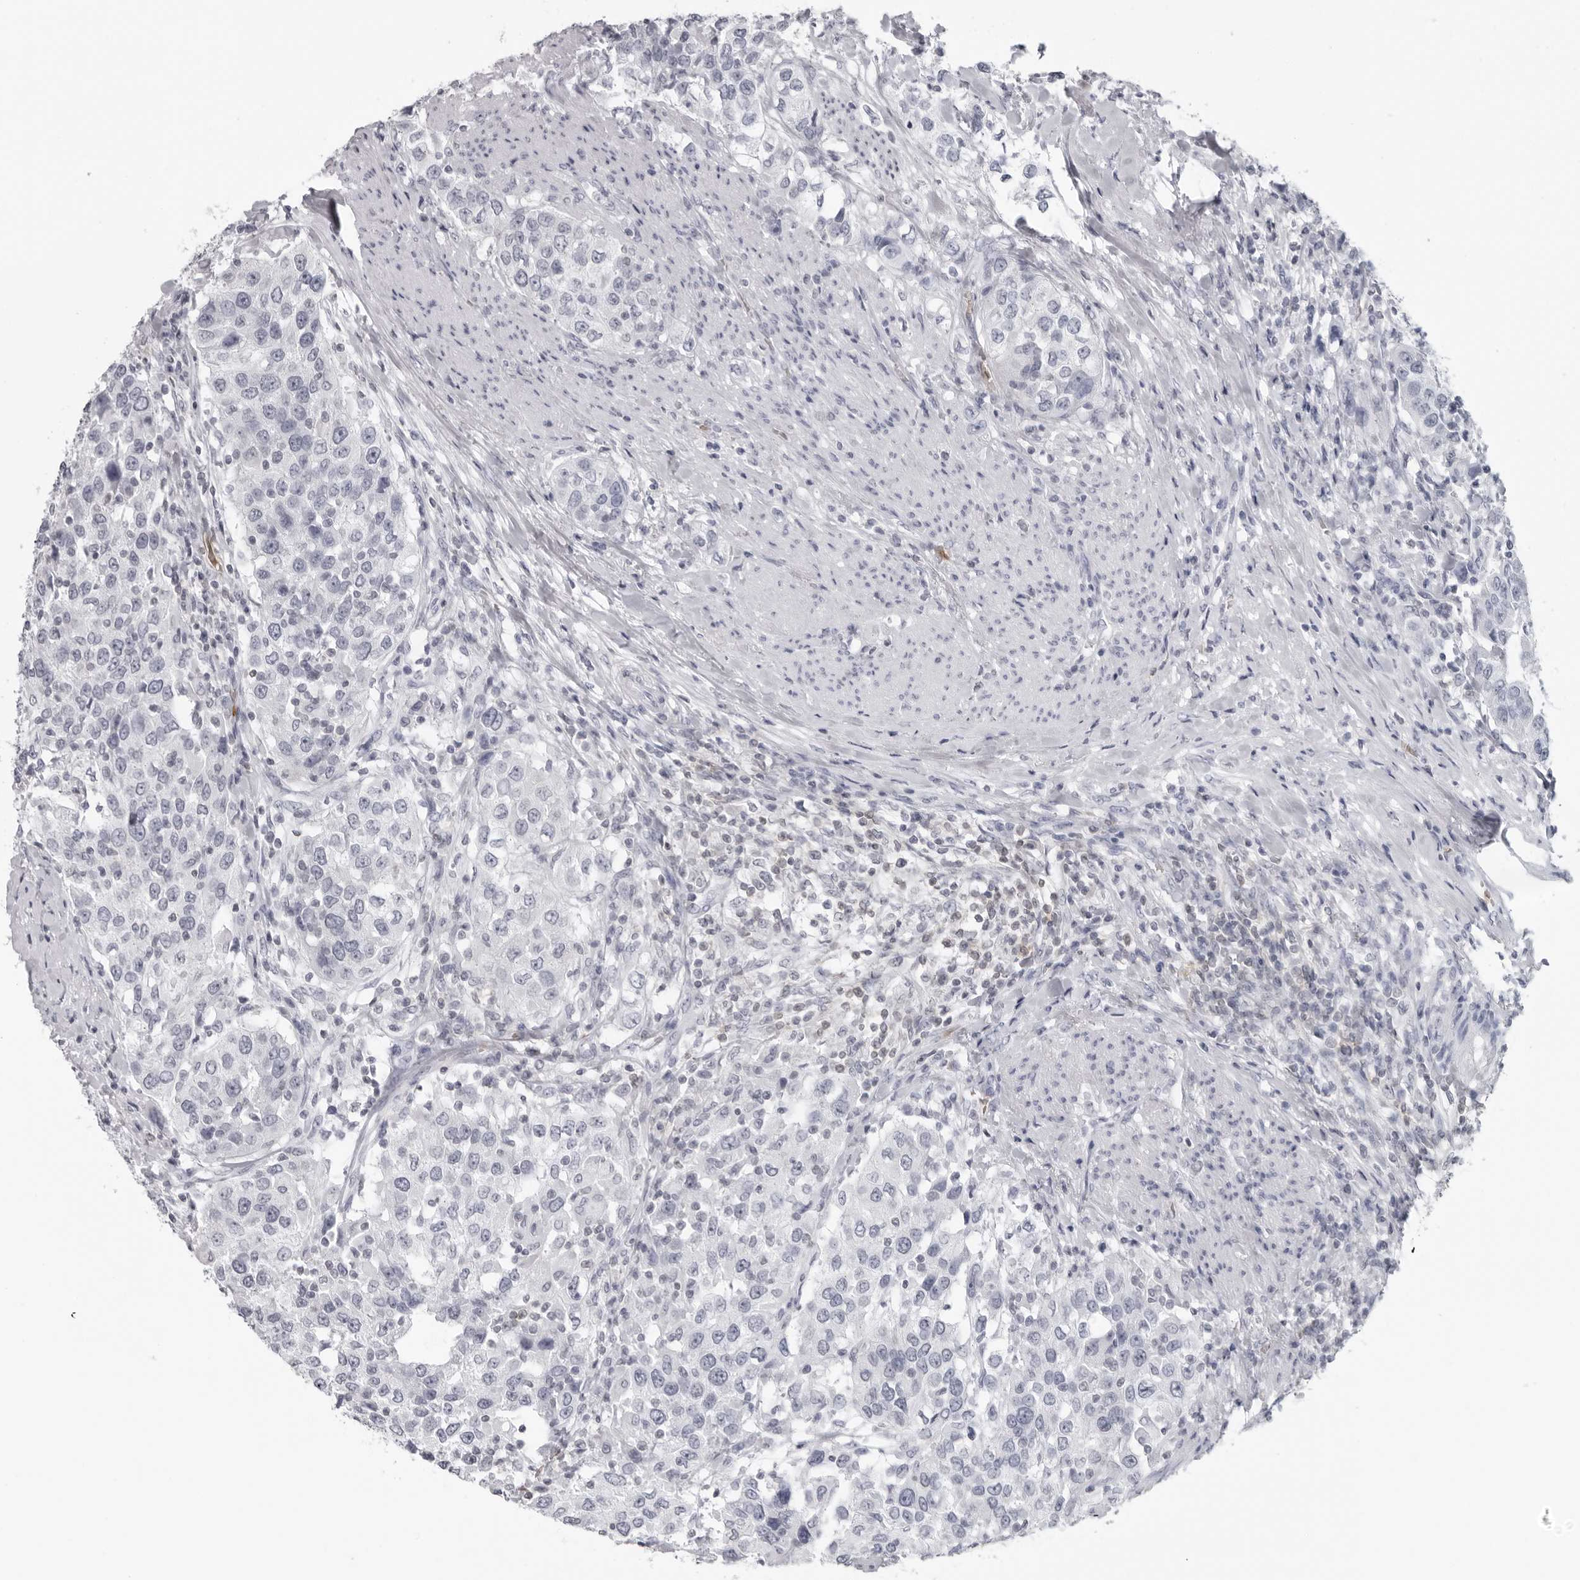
{"staining": {"intensity": "negative", "quantity": "none", "location": "none"}, "tissue": "urothelial cancer", "cell_type": "Tumor cells", "image_type": "cancer", "snomed": [{"axis": "morphology", "description": "Urothelial carcinoma, High grade"}, {"axis": "topography", "description": "Urinary bladder"}], "caption": "DAB (3,3'-diaminobenzidine) immunohistochemical staining of human urothelial cancer shows no significant expression in tumor cells.", "gene": "EPB41", "patient": {"sex": "female", "age": 80}}